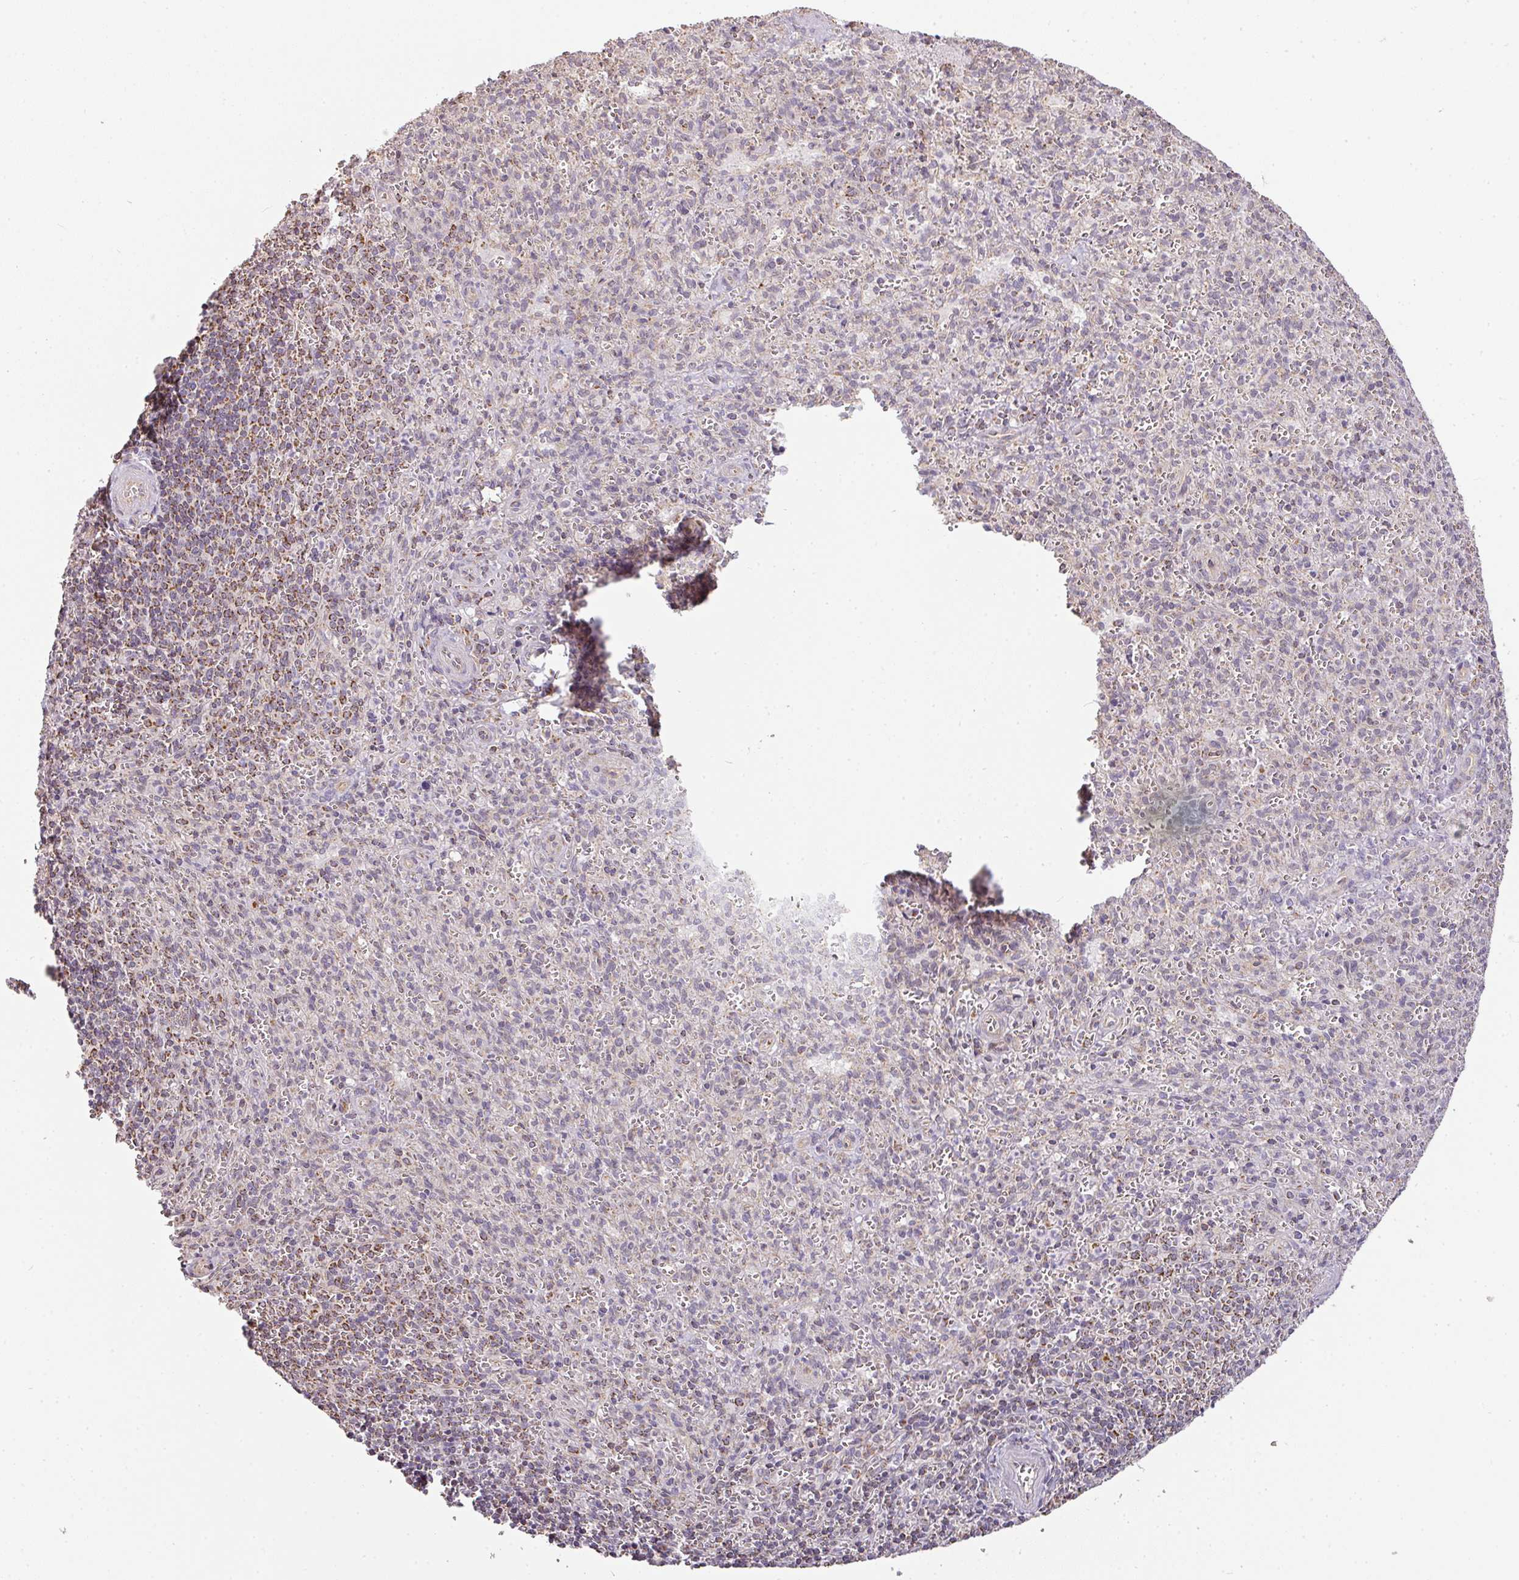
{"staining": {"intensity": "negative", "quantity": "none", "location": "none"}, "tissue": "spleen", "cell_type": "Cells in red pulp", "image_type": "normal", "snomed": [{"axis": "morphology", "description": "Normal tissue, NOS"}, {"axis": "topography", "description": "Spleen"}], "caption": "Human spleen stained for a protein using IHC shows no staining in cells in red pulp.", "gene": "MYOM2", "patient": {"sex": "female", "age": 26}}